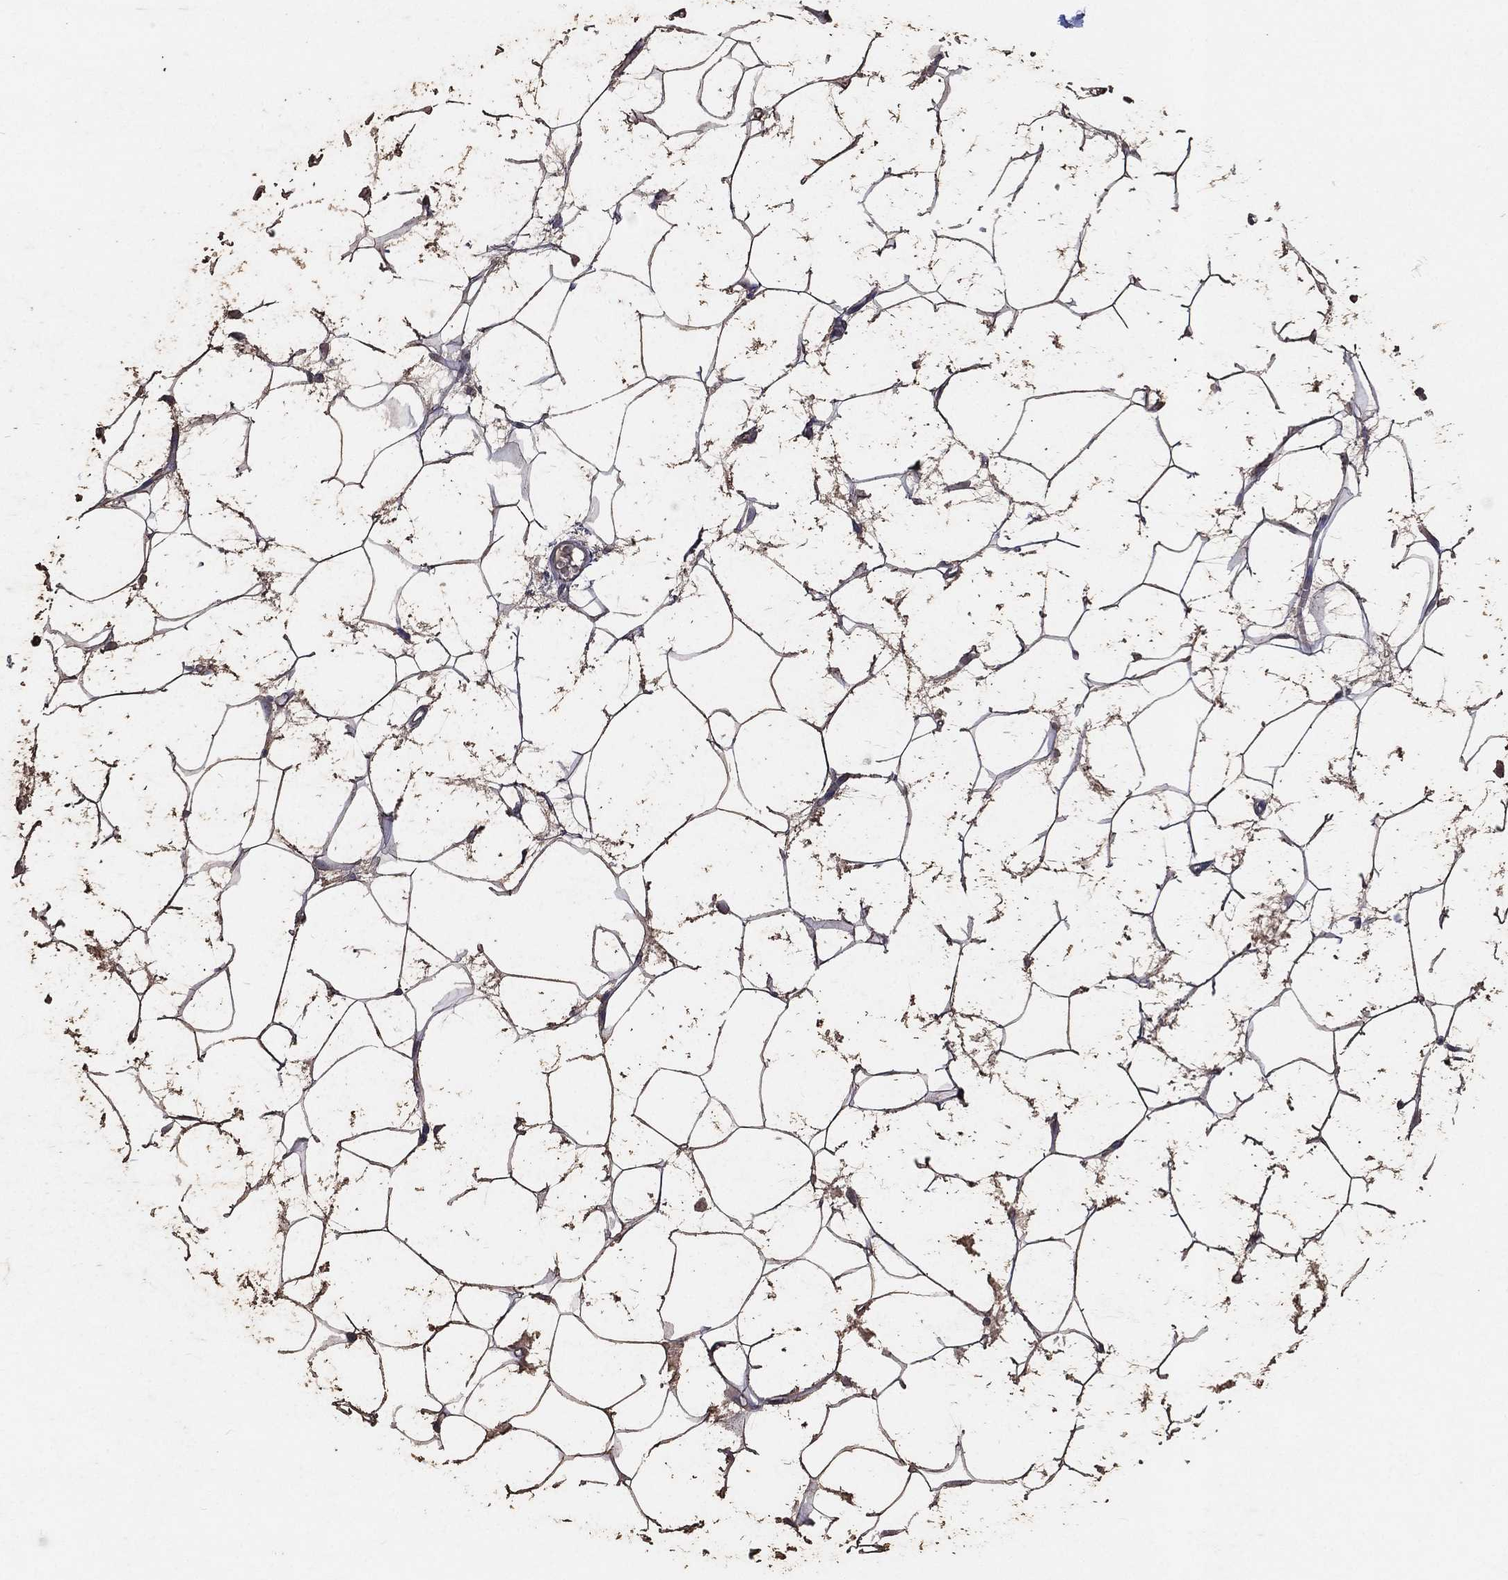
{"staining": {"intensity": "negative", "quantity": "none", "location": "none"}, "tissue": "adipose tissue", "cell_type": "Adipocytes", "image_type": "normal", "snomed": [{"axis": "morphology", "description": "Normal tissue, NOS"}, {"axis": "topography", "description": "Breast"}], "caption": "The photomicrograph exhibits no significant positivity in adipocytes of adipose tissue.", "gene": "SLC34A2", "patient": {"sex": "female", "age": 49}}